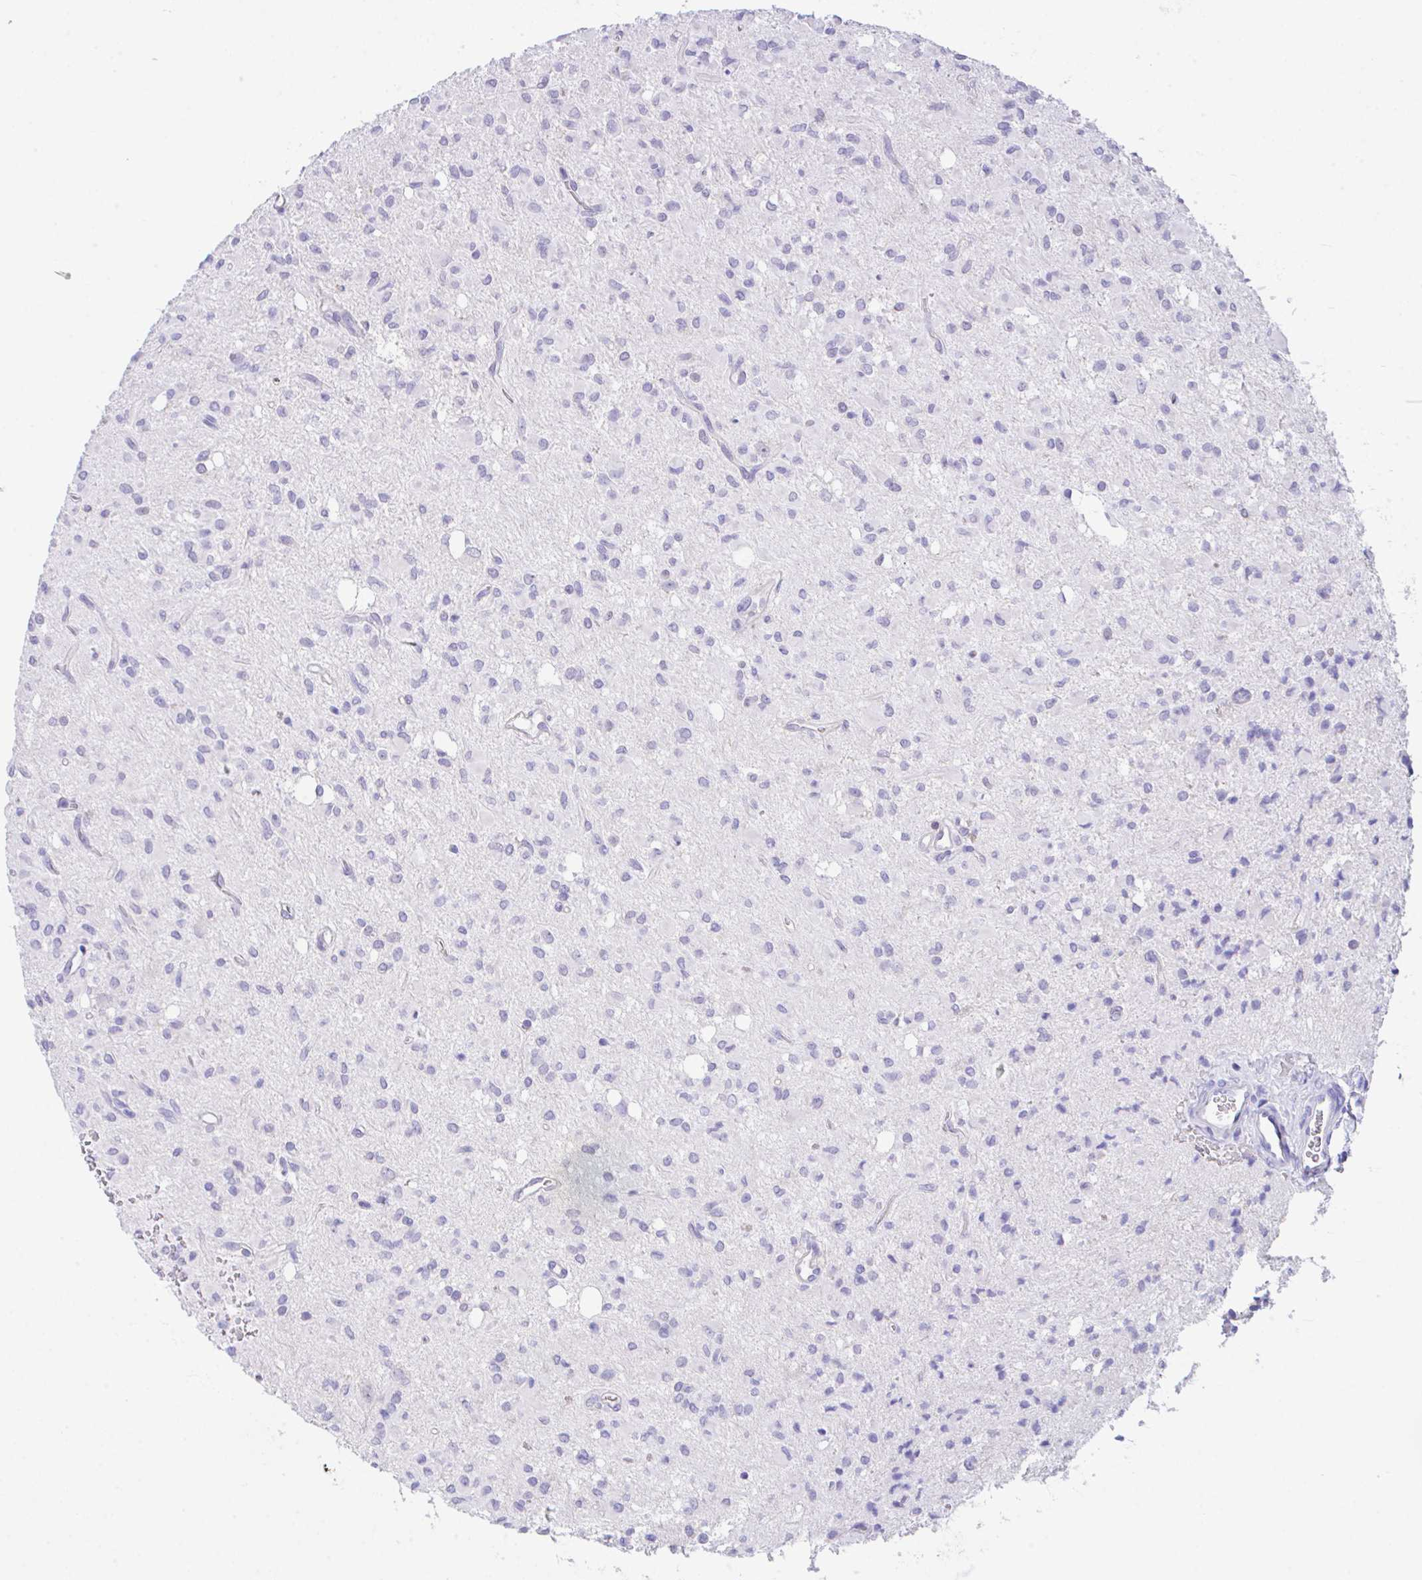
{"staining": {"intensity": "negative", "quantity": "none", "location": "none"}, "tissue": "glioma", "cell_type": "Tumor cells", "image_type": "cancer", "snomed": [{"axis": "morphology", "description": "Glioma, malignant, Low grade"}, {"axis": "topography", "description": "Brain"}], "caption": "Tumor cells show no significant positivity in glioma. The staining is performed using DAB brown chromogen with nuclei counter-stained in using hematoxylin.", "gene": "HOXB4", "patient": {"sex": "female", "age": 33}}